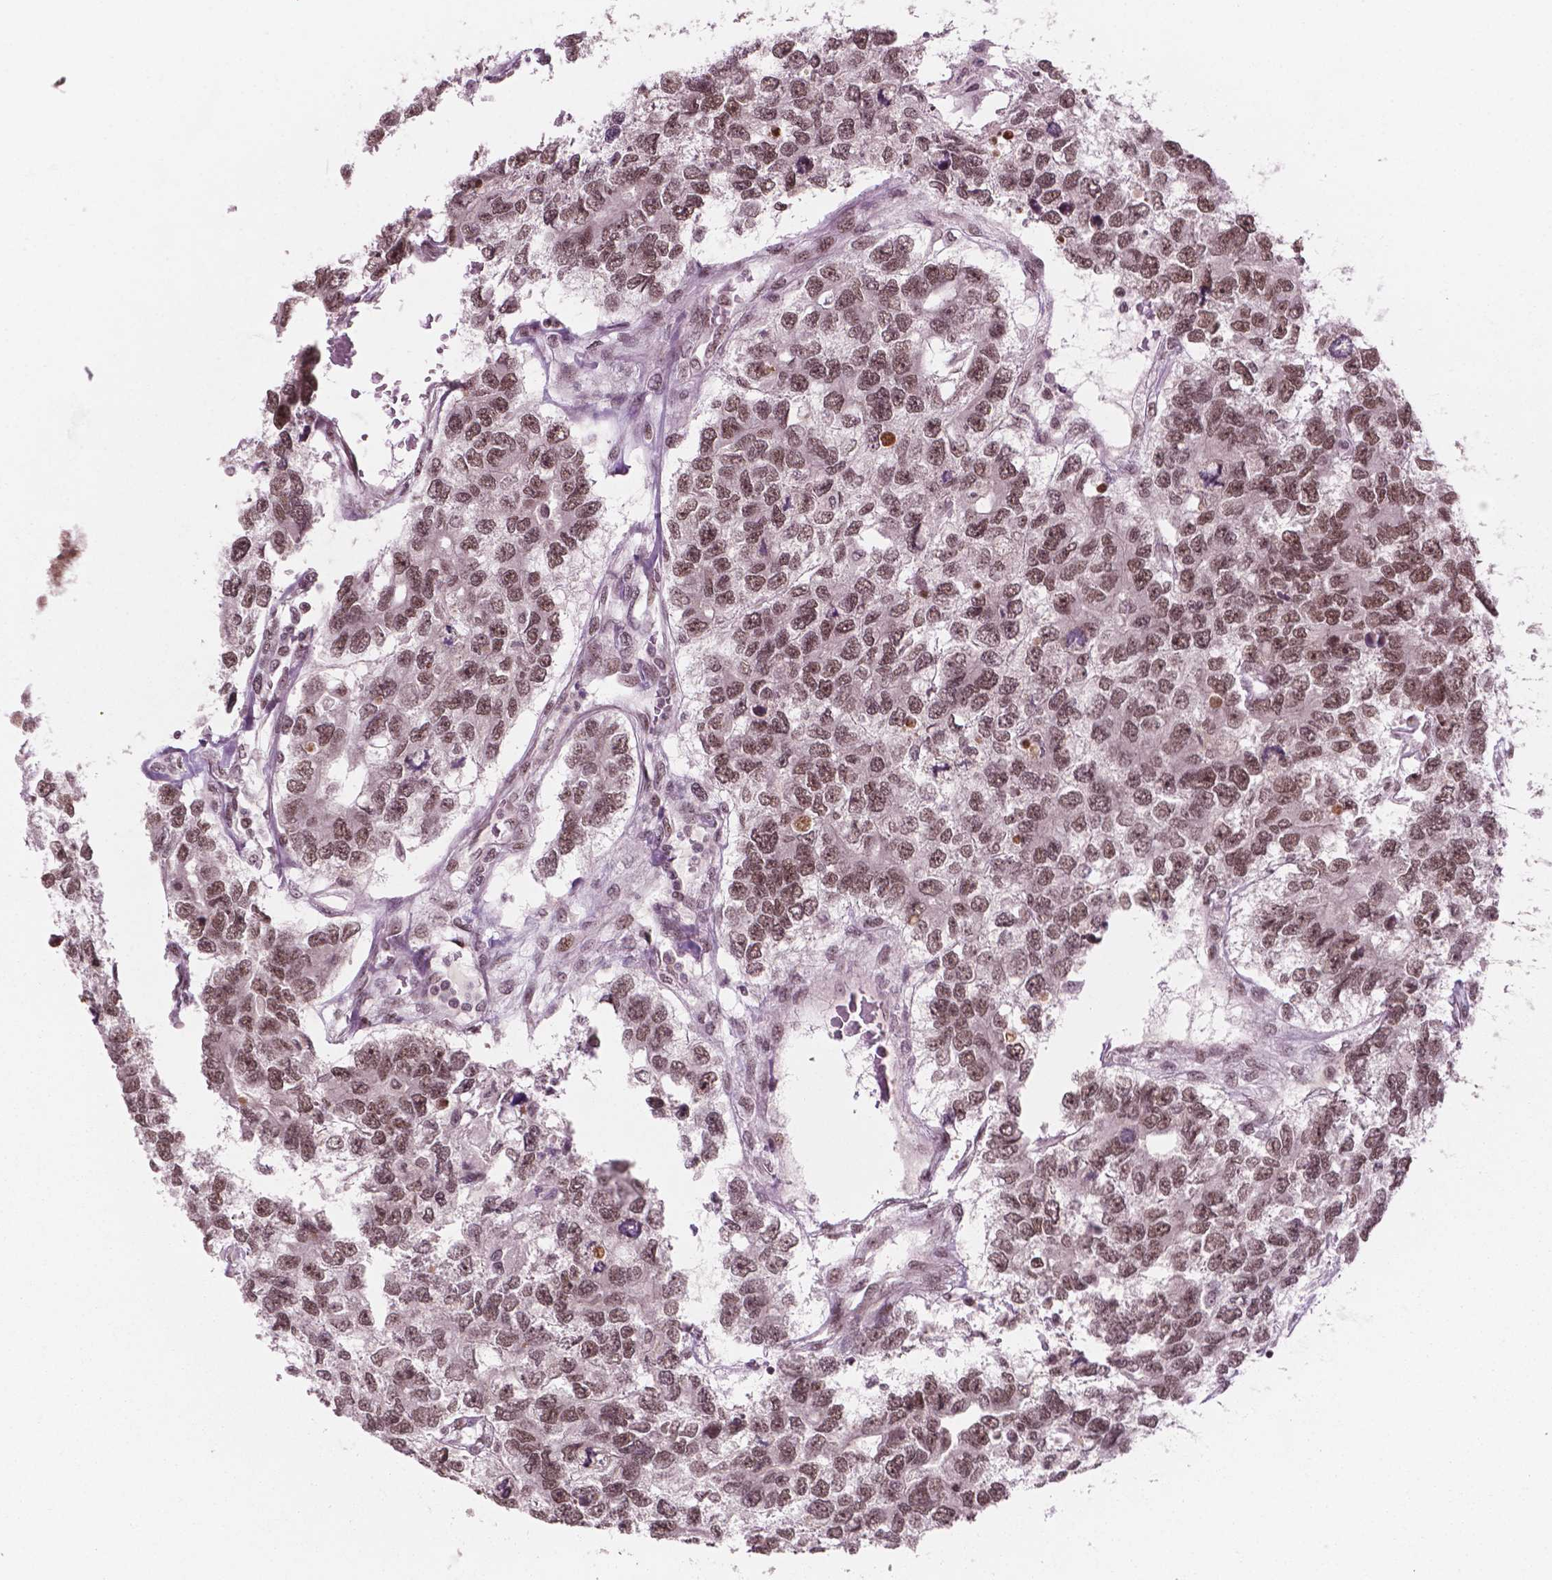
{"staining": {"intensity": "moderate", "quantity": ">75%", "location": "nuclear"}, "tissue": "testis cancer", "cell_type": "Tumor cells", "image_type": "cancer", "snomed": [{"axis": "morphology", "description": "Seminoma, NOS"}, {"axis": "topography", "description": "Testis"}], "caption": "A high-resolution histopathology image shows immunohistochemistry (IHC) staining of testis cancer (seminoma), which displays moderate nuclear positivity in approximately >75% of tumor cells.", "gene": "POLR2E", "patient": {"sex": "male", "age": 52}}